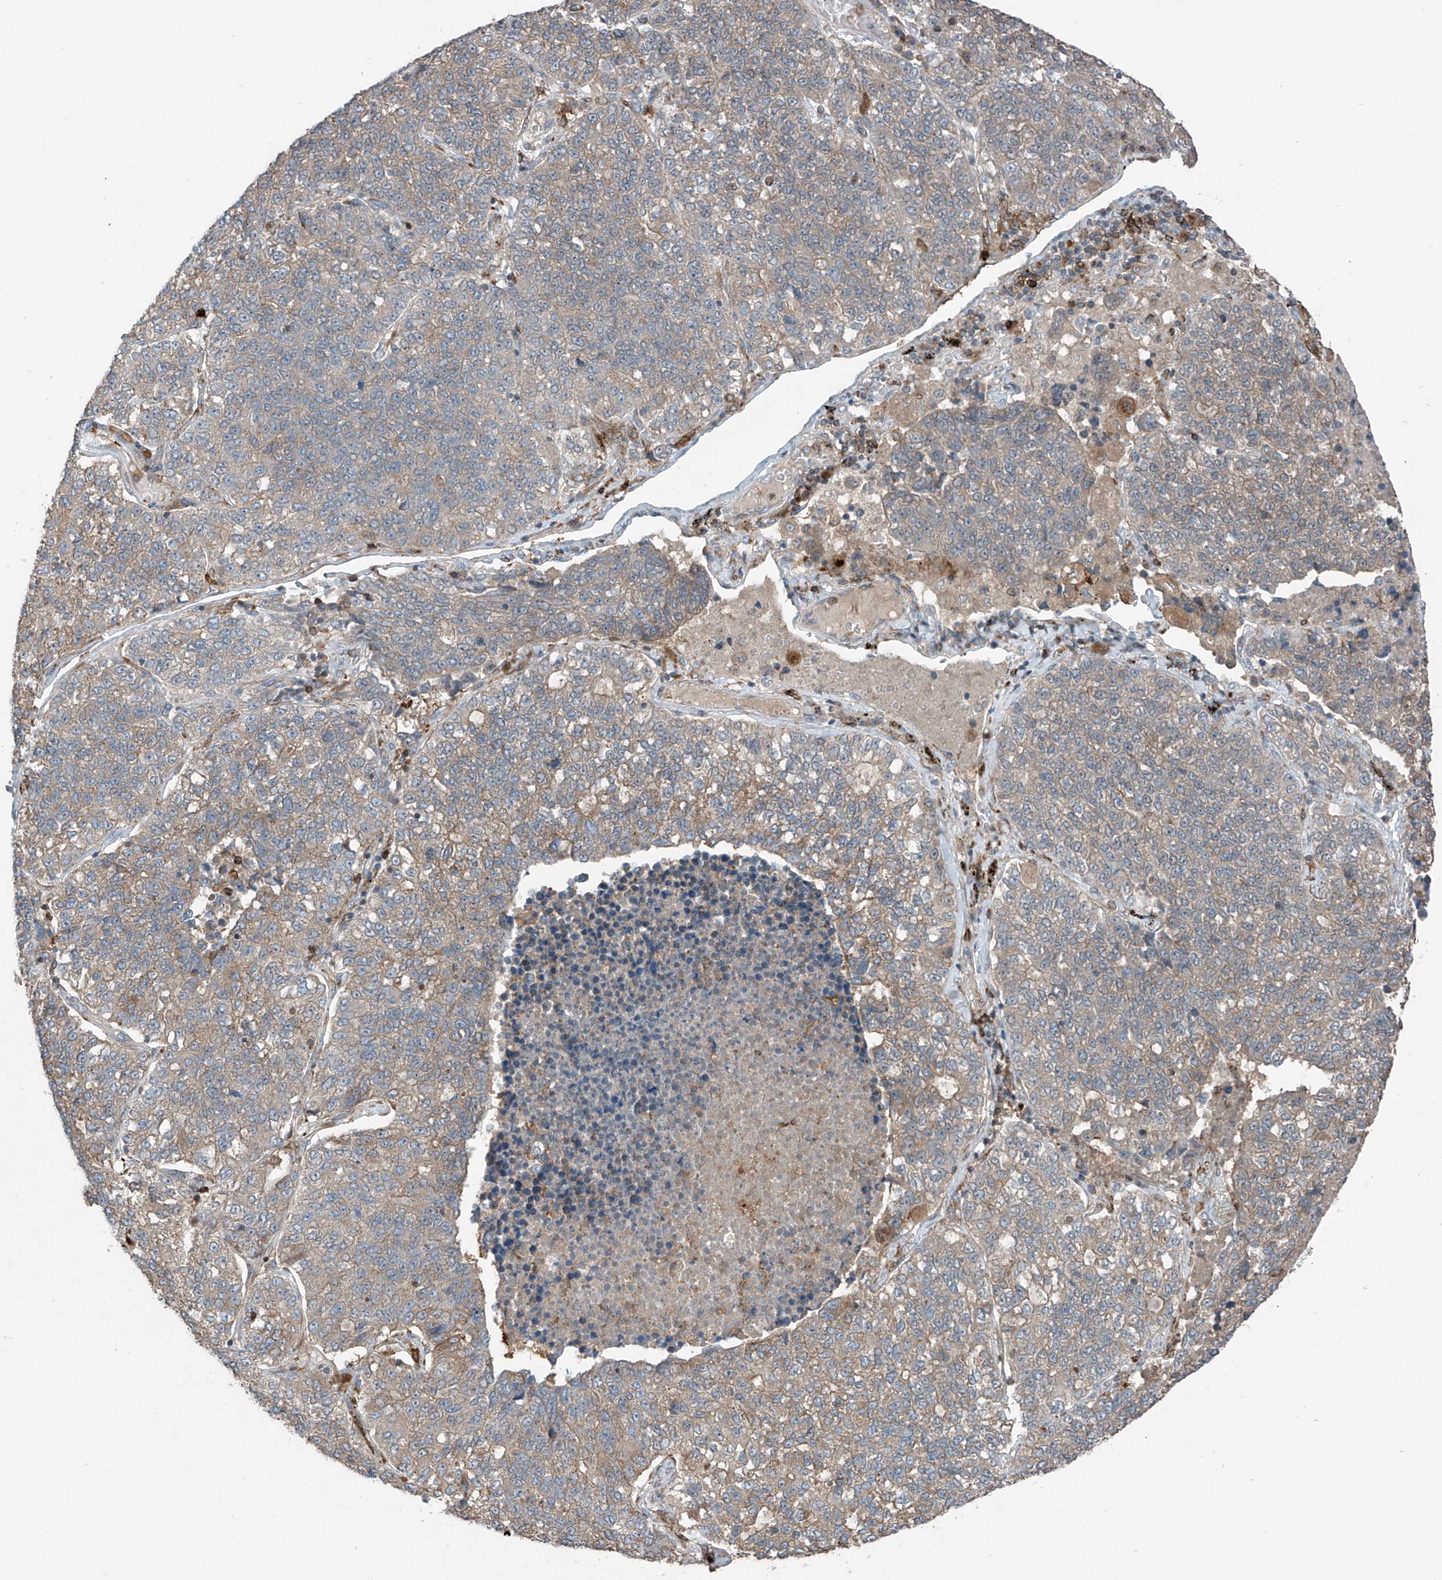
{"staining": {"intensity": "moderate", "quantity": "25%-75%", "location": "cytoplasmic/membranous"}, "tissue": "lung cancer", "cell_type": "Tumor cells", "image_type": "cancer", "snomed": [{"axis": "morphology", "description": "Adenocarcinoma, NOS"}, {"axis": "topography", "description": "Lung"}], "caption": "Adenocarcinoma (lung) was stained to show a protein in brown. There is medium levels of moderate cytoplasmic/membranous positivity in about 25%-75% of tumor cells.", "gene": "SAMD3", "patient": {"sex": "male", "age": 49}}